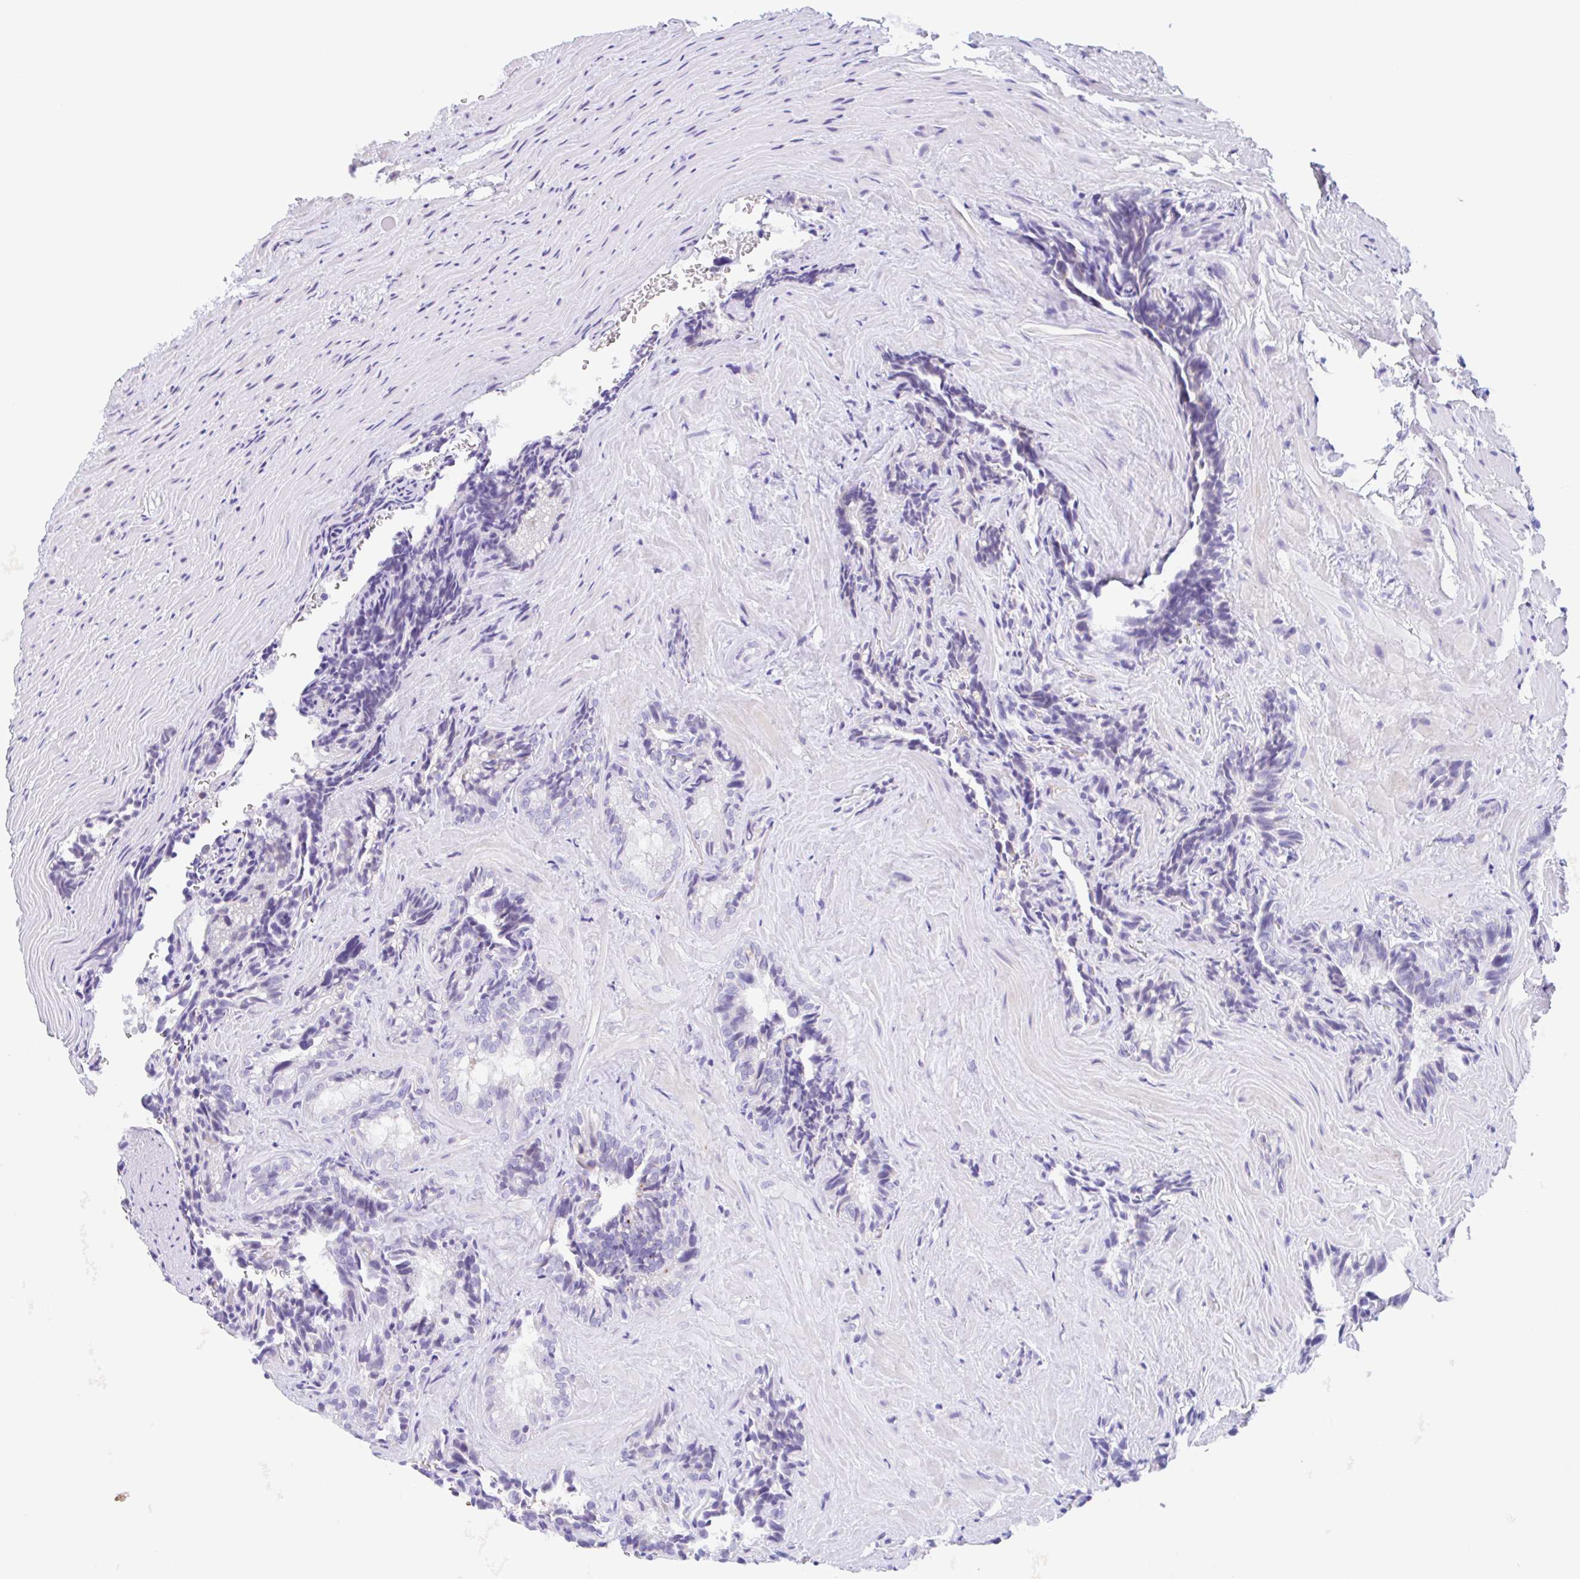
{"staining": {"intensity": "negative", "quantity": "none", "location": "none"}, "tissue": "seminal vesicle", "cell_type": "Glandular cells", "image_type": "normal", "snomed": [{"axis": "morphology", "description": "Normal tissue, NOS"}, {"axis": "topography", "description": "Seminal veicle"}], "caption": "DAB immunohistochemical staining of normal seminal vesicle reveals no significant expression in glandular cells.", "gene": "ANKRD9", "patient": {"sex": "male", "age": 47}}